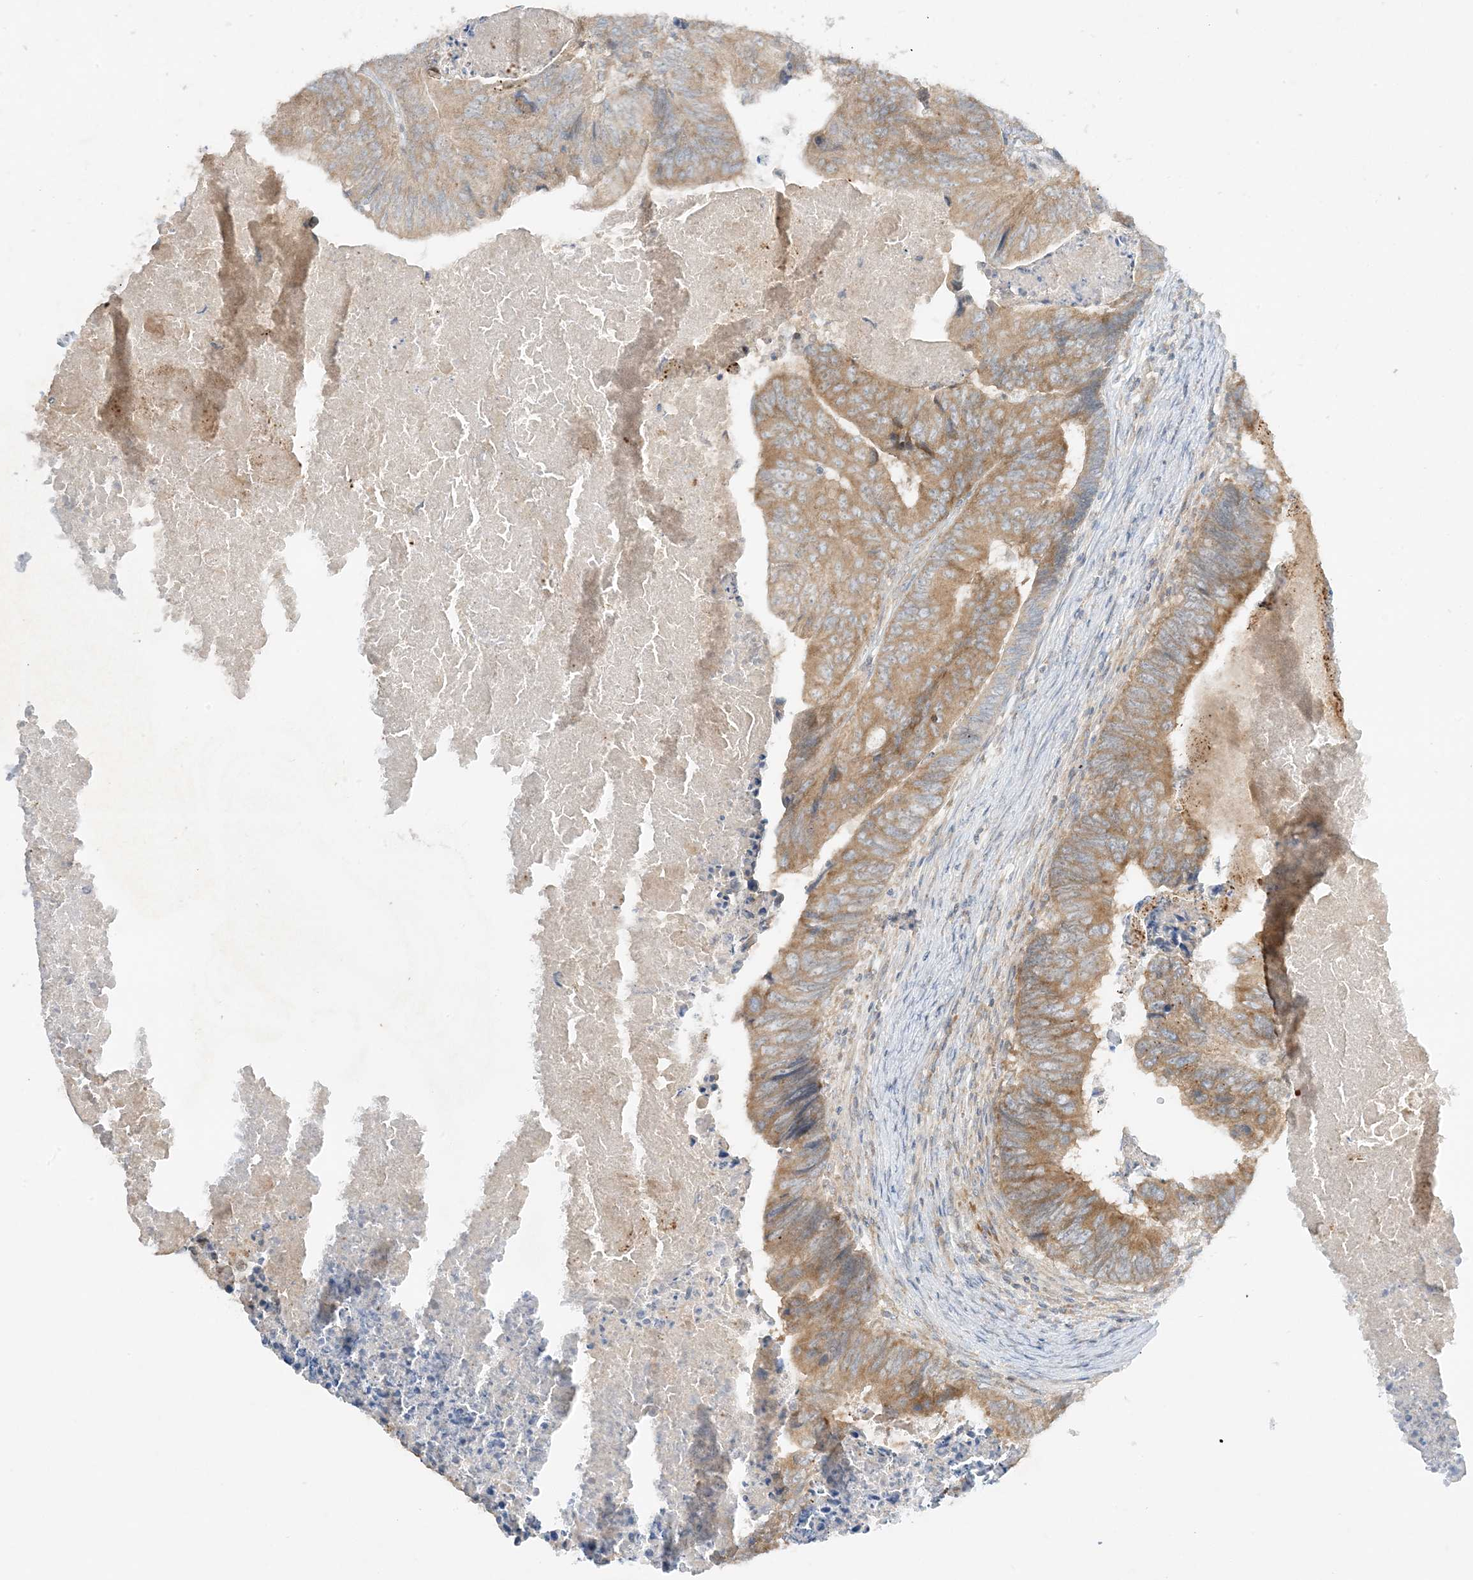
{"staining": {"intensity": "moderate", "quantity": ">75%", "location": "cytoplasmic/membranous"}, "tissue": "colorectal cancer", "cell_type": "Tumor cells", "image_type": "cancer", "snomed": [{"axis": "morphology", "description": "Adenocarcinoma, NOS"}, {"axis": "topography", "description": "Colon"}], "caption": "Protein expression analysis of colorectal adenocarcinoma displays moderate cytoplasmic/membranous positivity in approximately >75% of tumor cells.", "gene": "RPP40", "patient": {"sex": "female", "age": 67}}